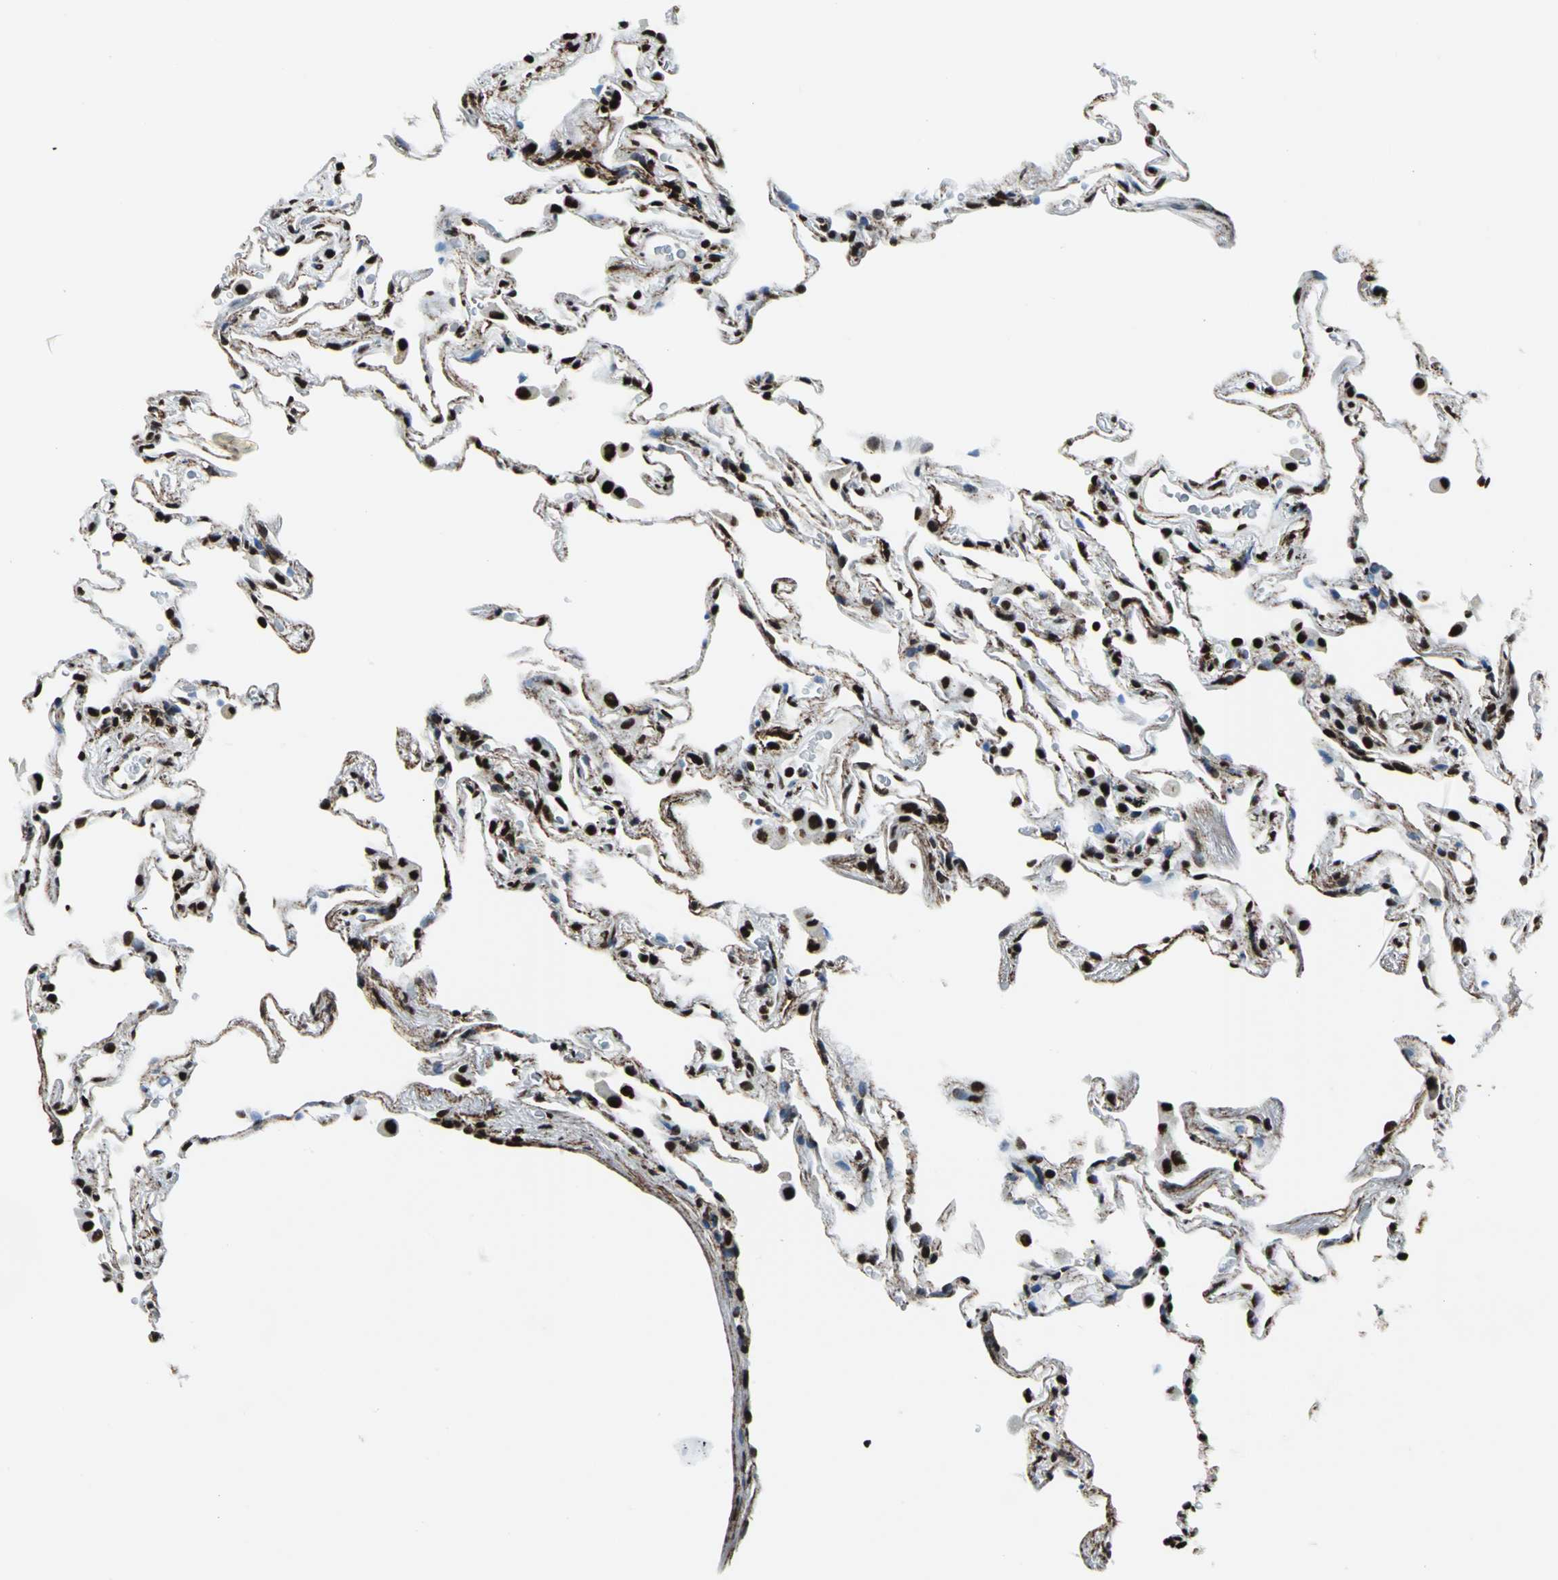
{"staining": {"intensity": "strong", "quantity": ">75%", "location": "nuclear"}, "tissue": "lung", "cell_type": "Alveolar cells", "image_type": "normal", "snomed": [{"axis": "morphology", "description": "Normal tissue, NOS"}, {"axis": "morphology", "description": "Inflammation, NOS"}, {"axis": "topography", "description": "Lung"}], "caption": "IHC (DAB) staining of unremarkable lung demonstrates strong nuclear protein expression in approximately >75% of alveolar cells. The staining was performed using DAB to visualize the protein expression in brown, while the nuclei were stained in blue with hematoxylin (Magnification: 20x).", "gene": "APEX1", "patient": {"sex": "male", "age": 69}}